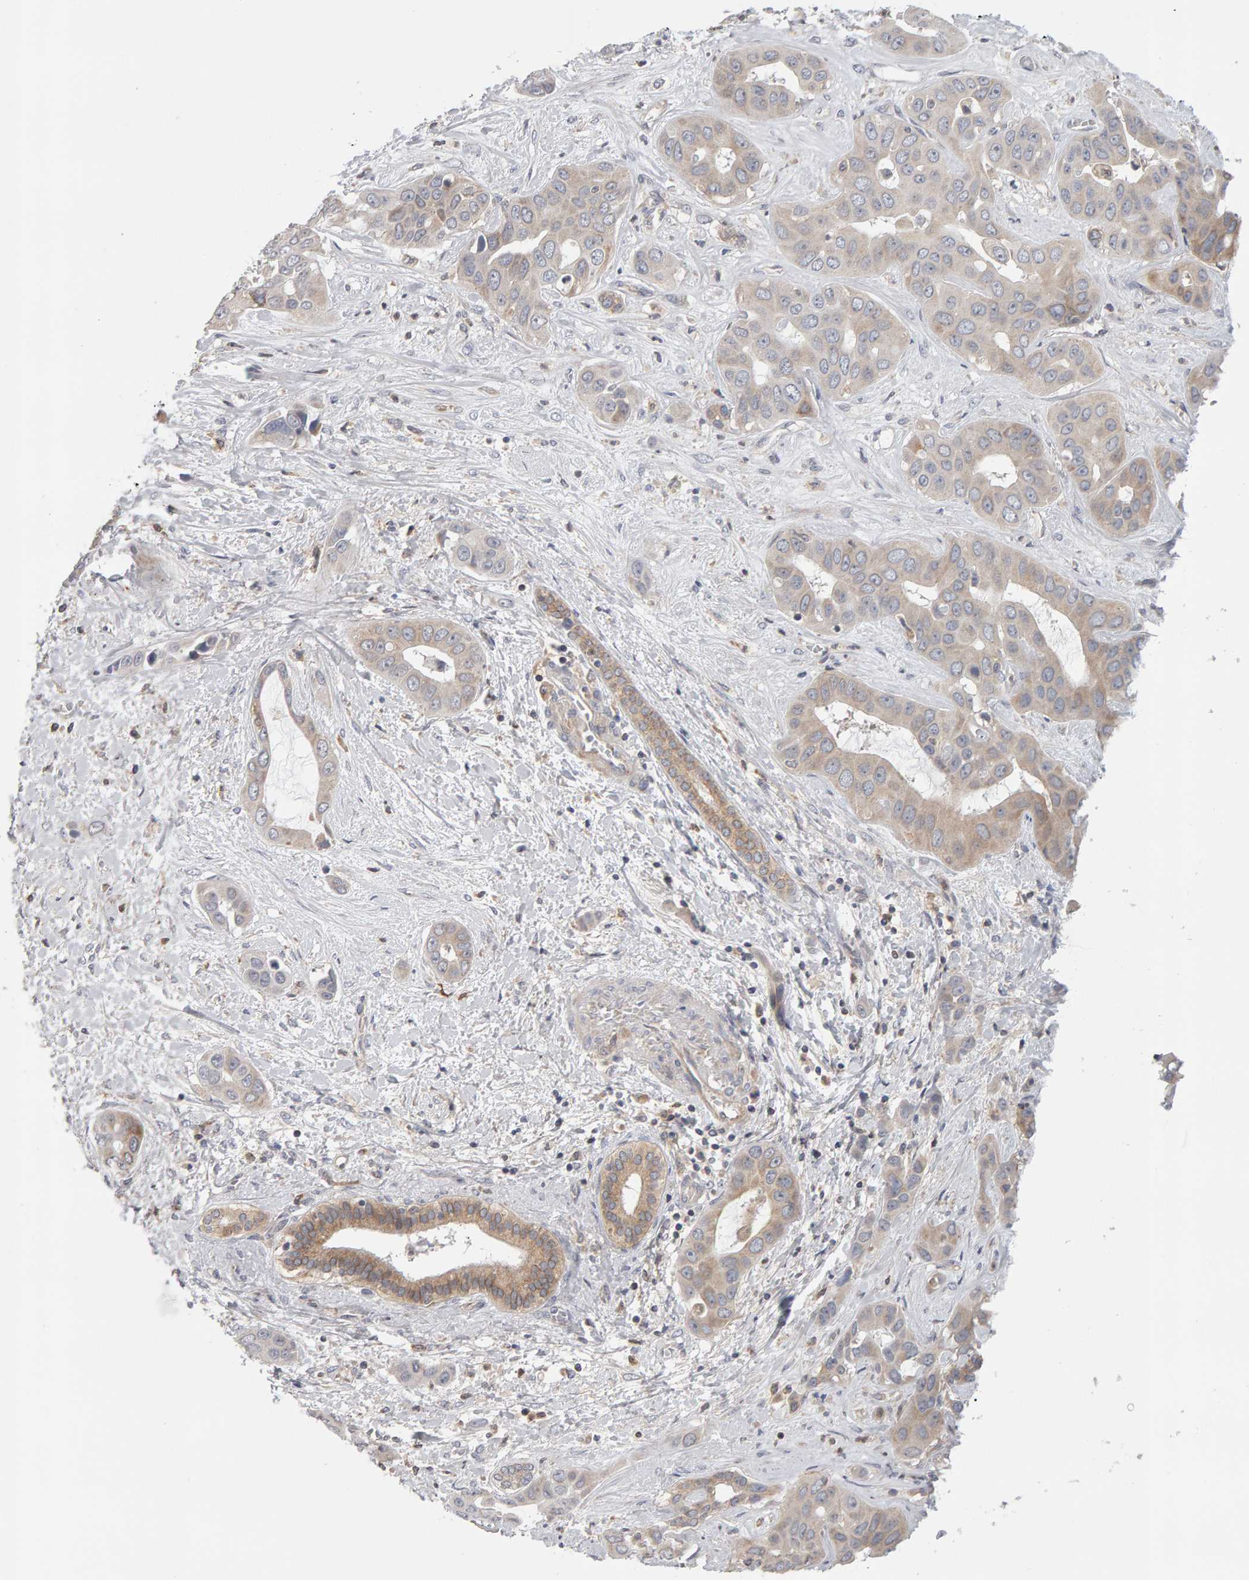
{"staining": {"intensity": "weak", "quantity": "<25%", "location": "cytoplasmic/membranous"}, "tissue": "liver cancer", "cell_type": "Tumor cells", "image_type": "cancer", "snomed": [{"axis": "morphology", "description": "Cholangiocarcinoma"}, {"axis": "topography", "description": "Liver"}], "caption": "Histopathology image shows no significant protein staining in tumor cells of liver cholangiocarcinoma. (DAB immunohistochemistry (IHC) with hematoxylin counter stain).", "gene": "MSRA", "patient": {"sex": "female", "age": 52}}